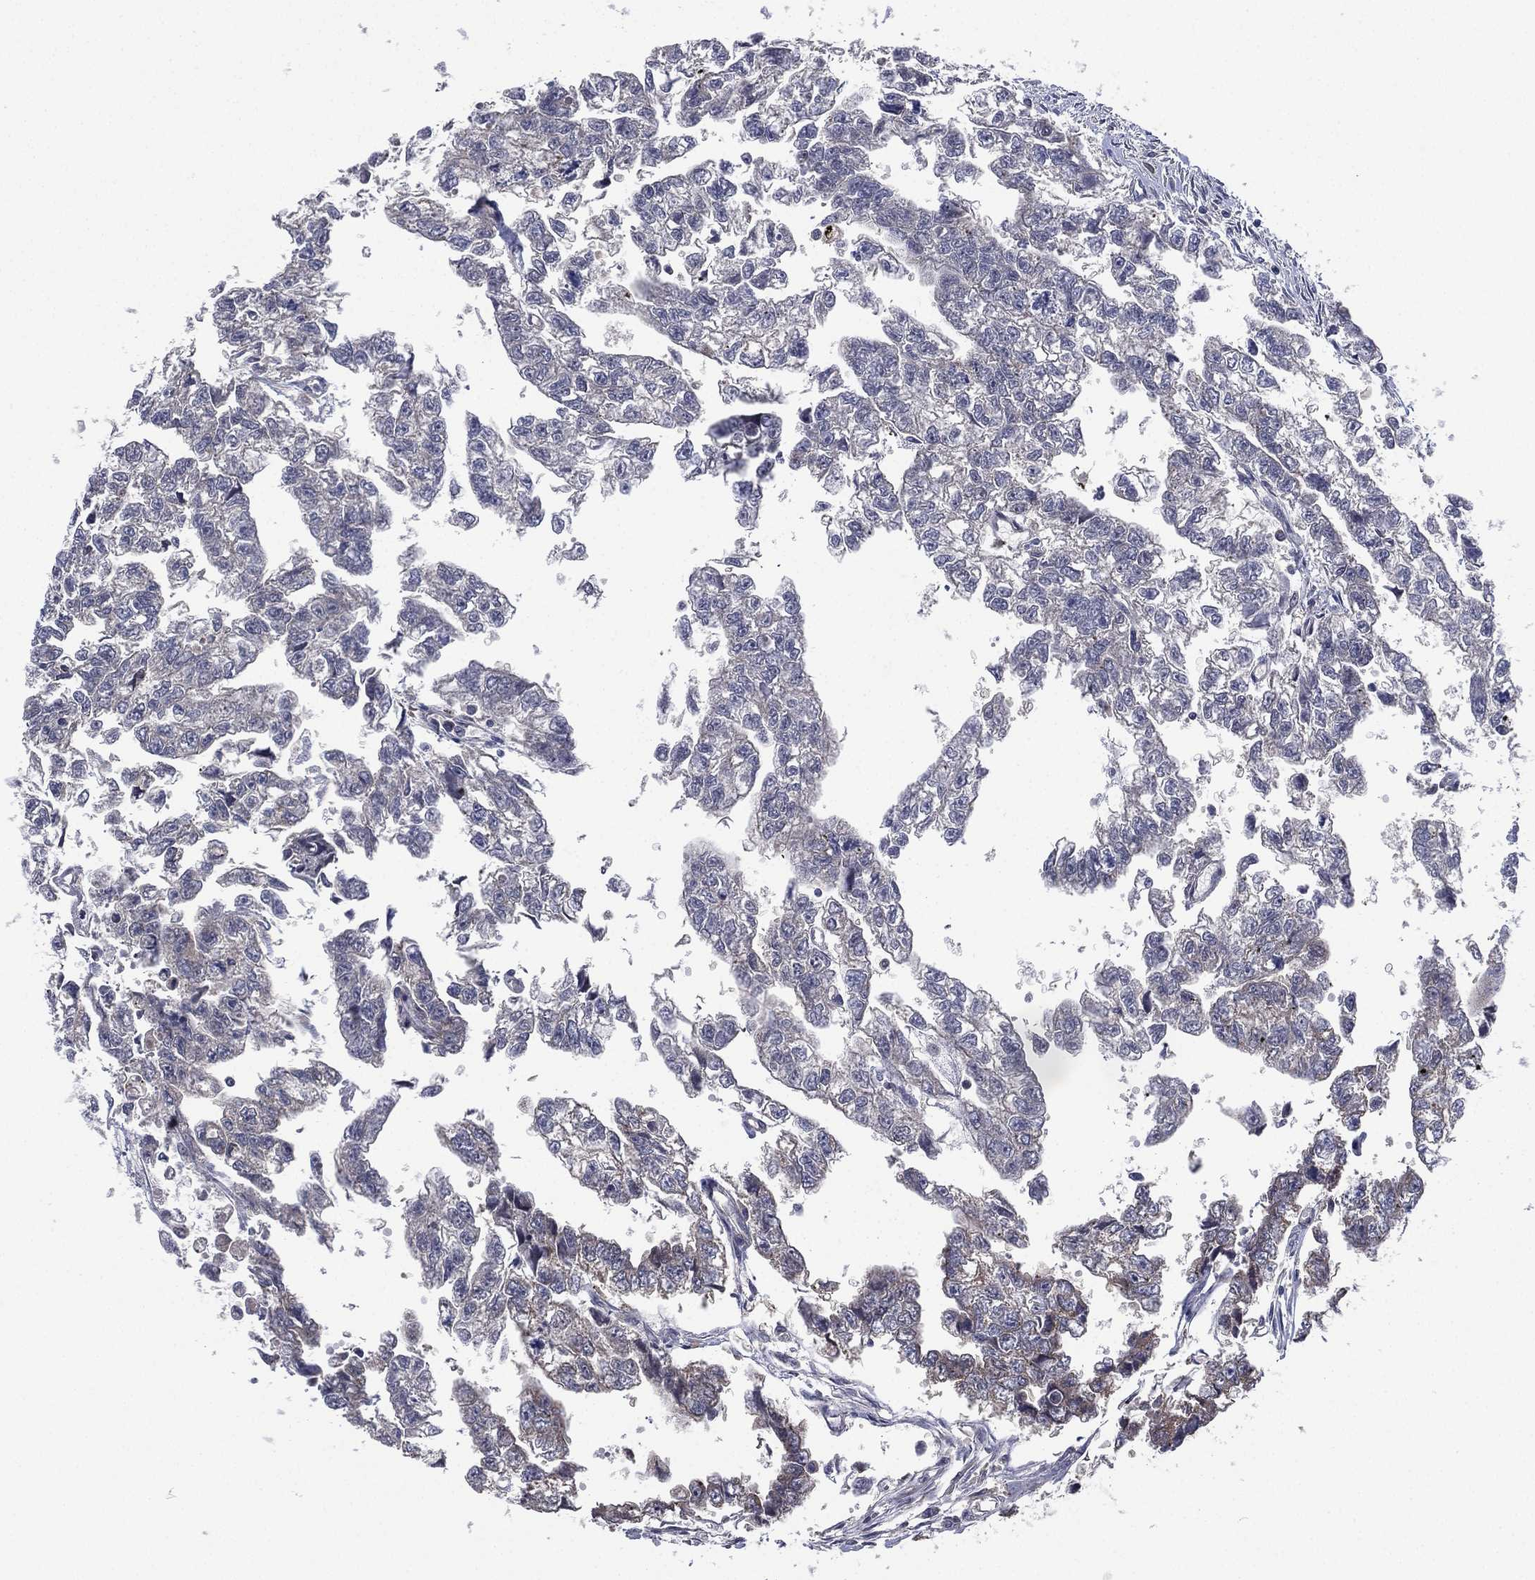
{"staining": {"intensity": "negative", "quantity": "none", "location": "none"}, "tissue": "testis cancer", "cell_type": "Tumor cells", "image_type": "cancer", "snomed": [{"axis": "morphology", "description": "Carcinoma, Embryonal, NOS"}, {"axis": "morphology", "description": "Teratoma, malignant, NOS"}, {"axis": "topography", "description": "Testis"}], "caption": "Testis cancer was stained to show a protein in brown. There is no significant staining in tumor cells.", "gene": "MPP7", "patient": {"sex": "male", "age": 44}}